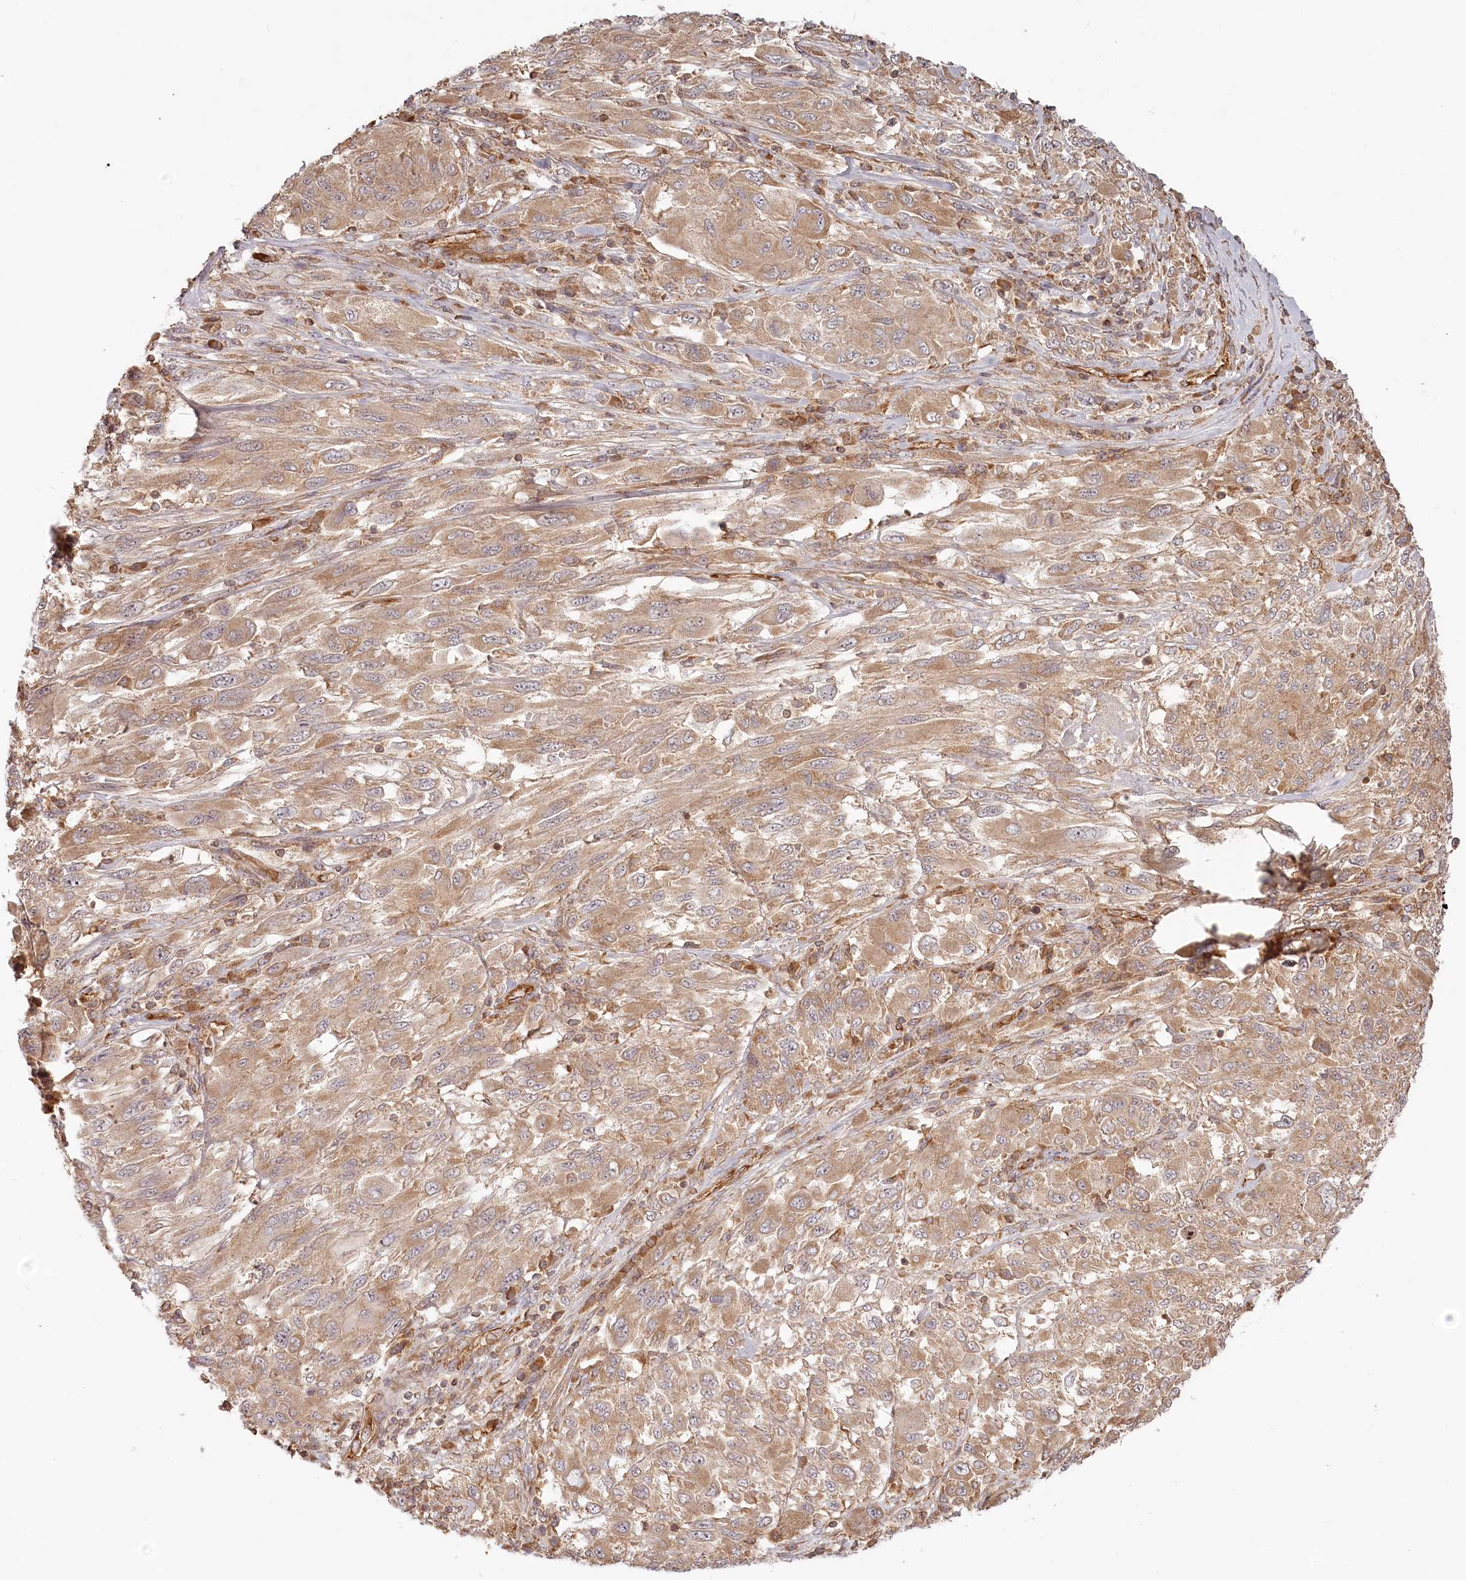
{"staining": {"intensity": "moderate", "quantity": ">75%", "location": "cytoplasmic/membranous"}, "tissue": "melanoma", "cell_type": "Tumor cells", "image_type": "cancer", "snomed": [{"axis": "morphology", "description": "Malignant melanoma, NOS"}, {"axis": "topography", "description": "Skin"}], "caption": "Immunohistochemistry of melanoma demonstrates medium levels of moderate cytoplasmic/membranous expression in approximately >75% of tumor cells.", "gene": "TMIE", "patient": {"sex": "female", "age": 91}}